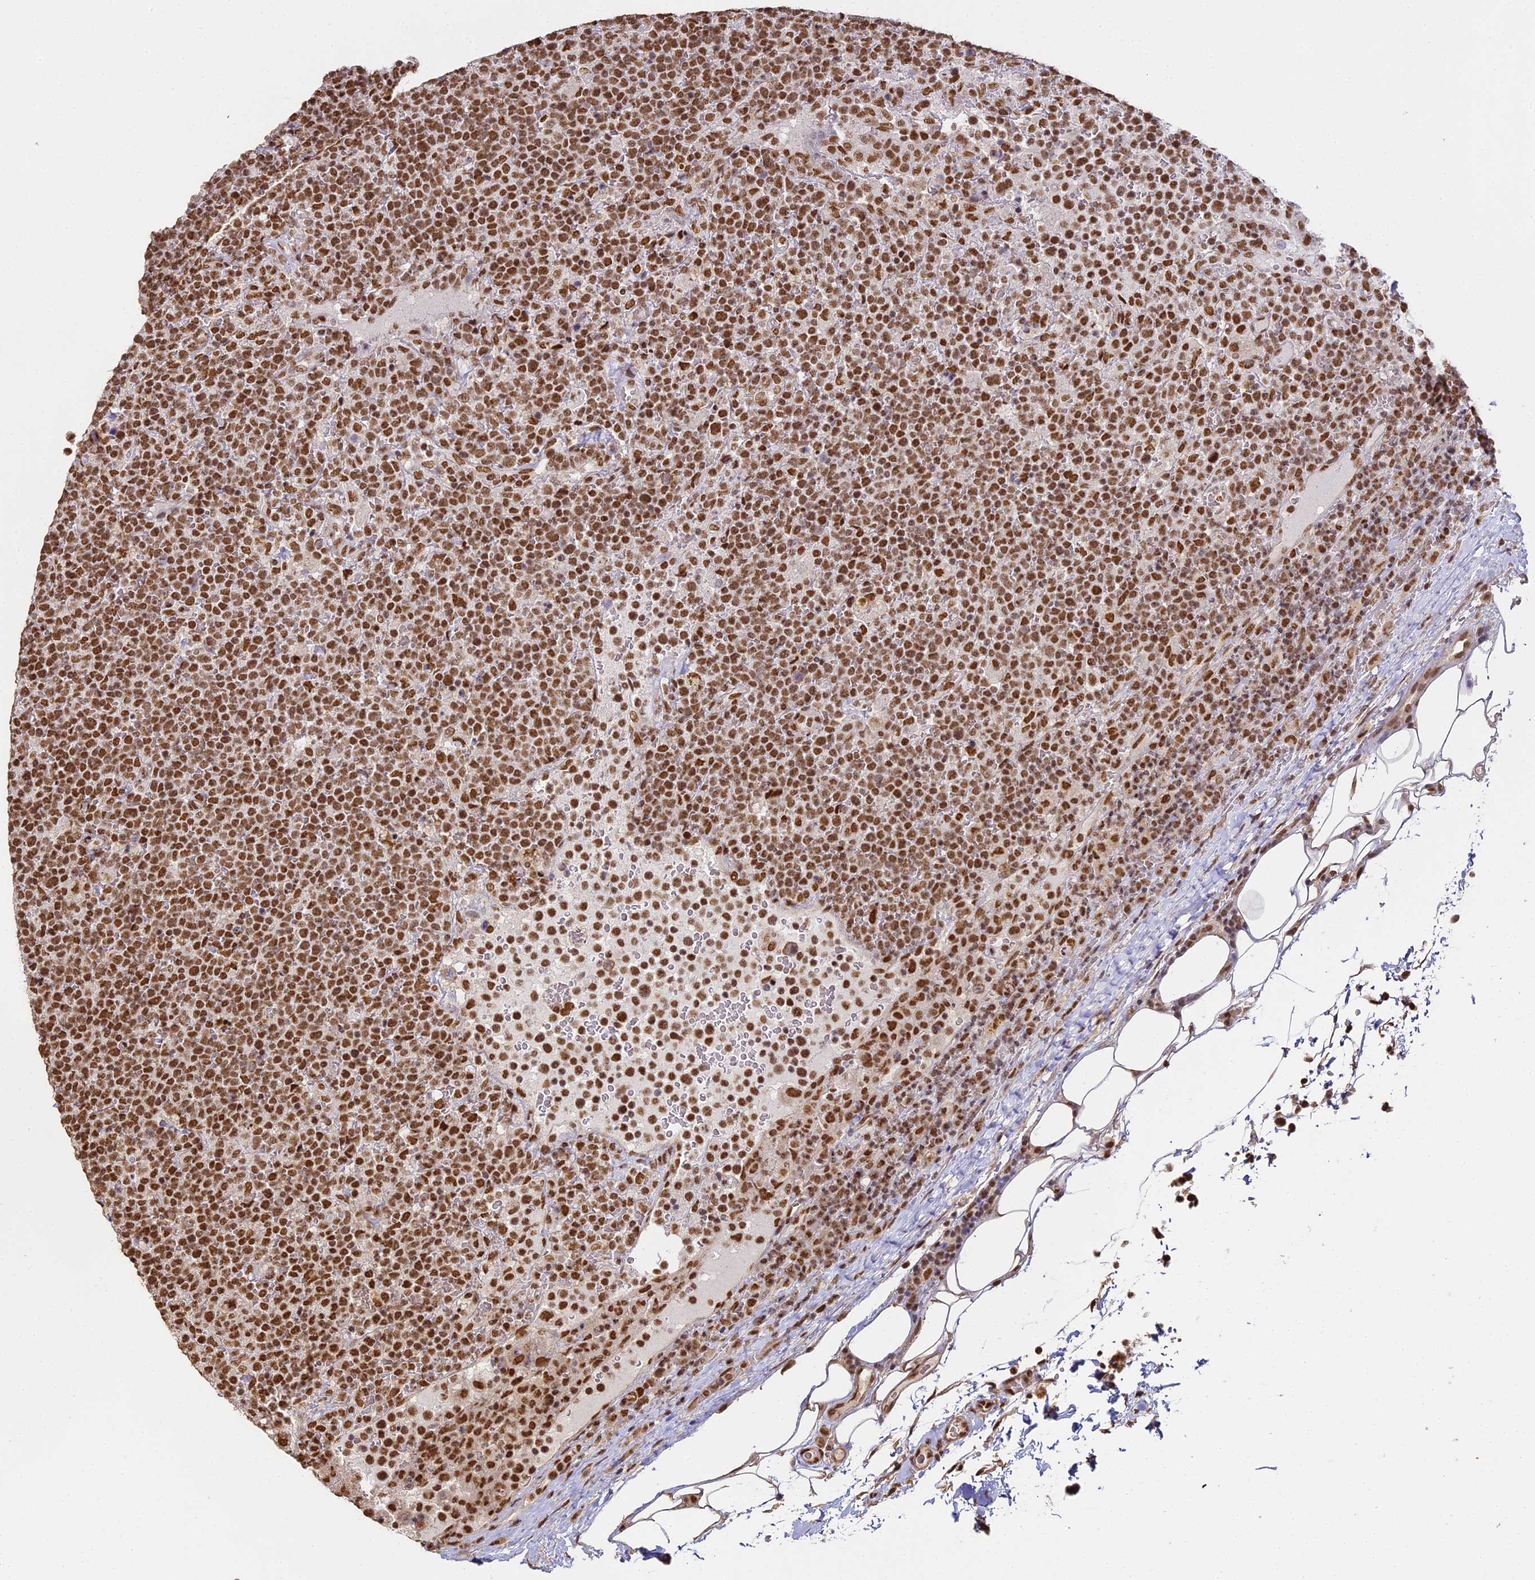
{"staining": {"intensity": "strong", "quantity": ">75%", "location": "nuclear"}, "tissue": "lymphoma", "cell_type": "Tumor cells", "image_type": "cancer", "snomed": [{"axis": "morphology", "description": "Malignant lymphoma, non-Hodgkin's type, High grade"}, {"axis": "topography", "description": "Lymph node"}], "caption": "This is a photomicrograph of immunohistochemistry staining of lymphoma, which shows strong staining in the nuclear of tumor cells.", "gene": "HNRNPA1", "patient": {"sex": "male", "age": 61}}